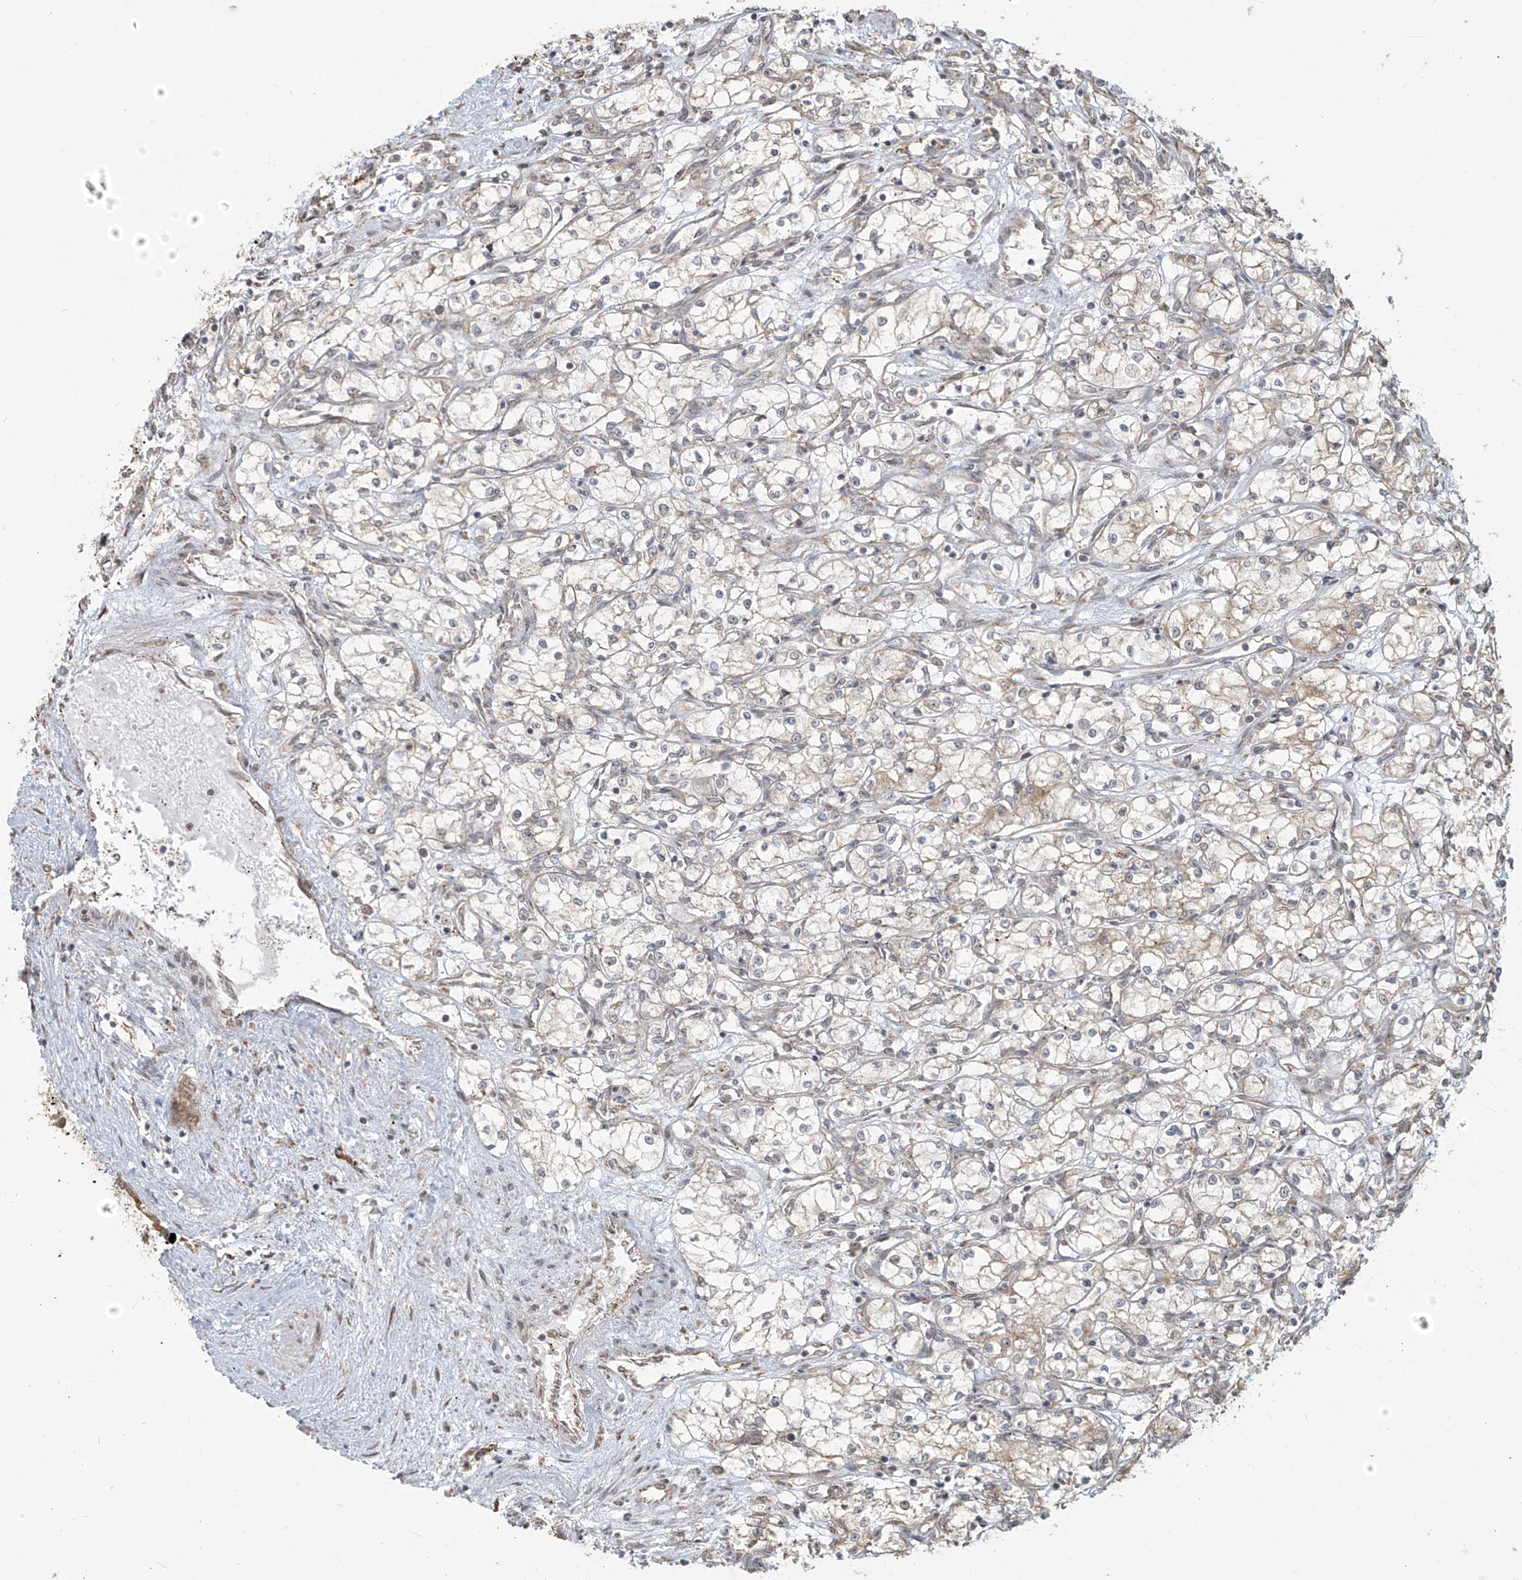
{"staining": {"intensity": "weak", "quantity": "25%-75%", "location": "cytoplasmic/membranous"}, "tissue": "renal cancer", "cell_type": "Tumor cells", "image_type": "cancer", "snomed": [{"axis": "morphology", "description": "Adenocarcinoma, NOS"}, {"axis": "topography", "description": "Kidney"}], "caption": "Tumor cells reveal low levels of weak cytoplasmic/membranous expression in about 25%-75% of cells in human adenocarcinoma (renal). The staining is performed using DAB brown chromogen to label protein expression. The nuclei are counter-stained blue using hematoxylin.", "gene": "PLEKHM3", "patient": {"sex": "male", "age": 59}}